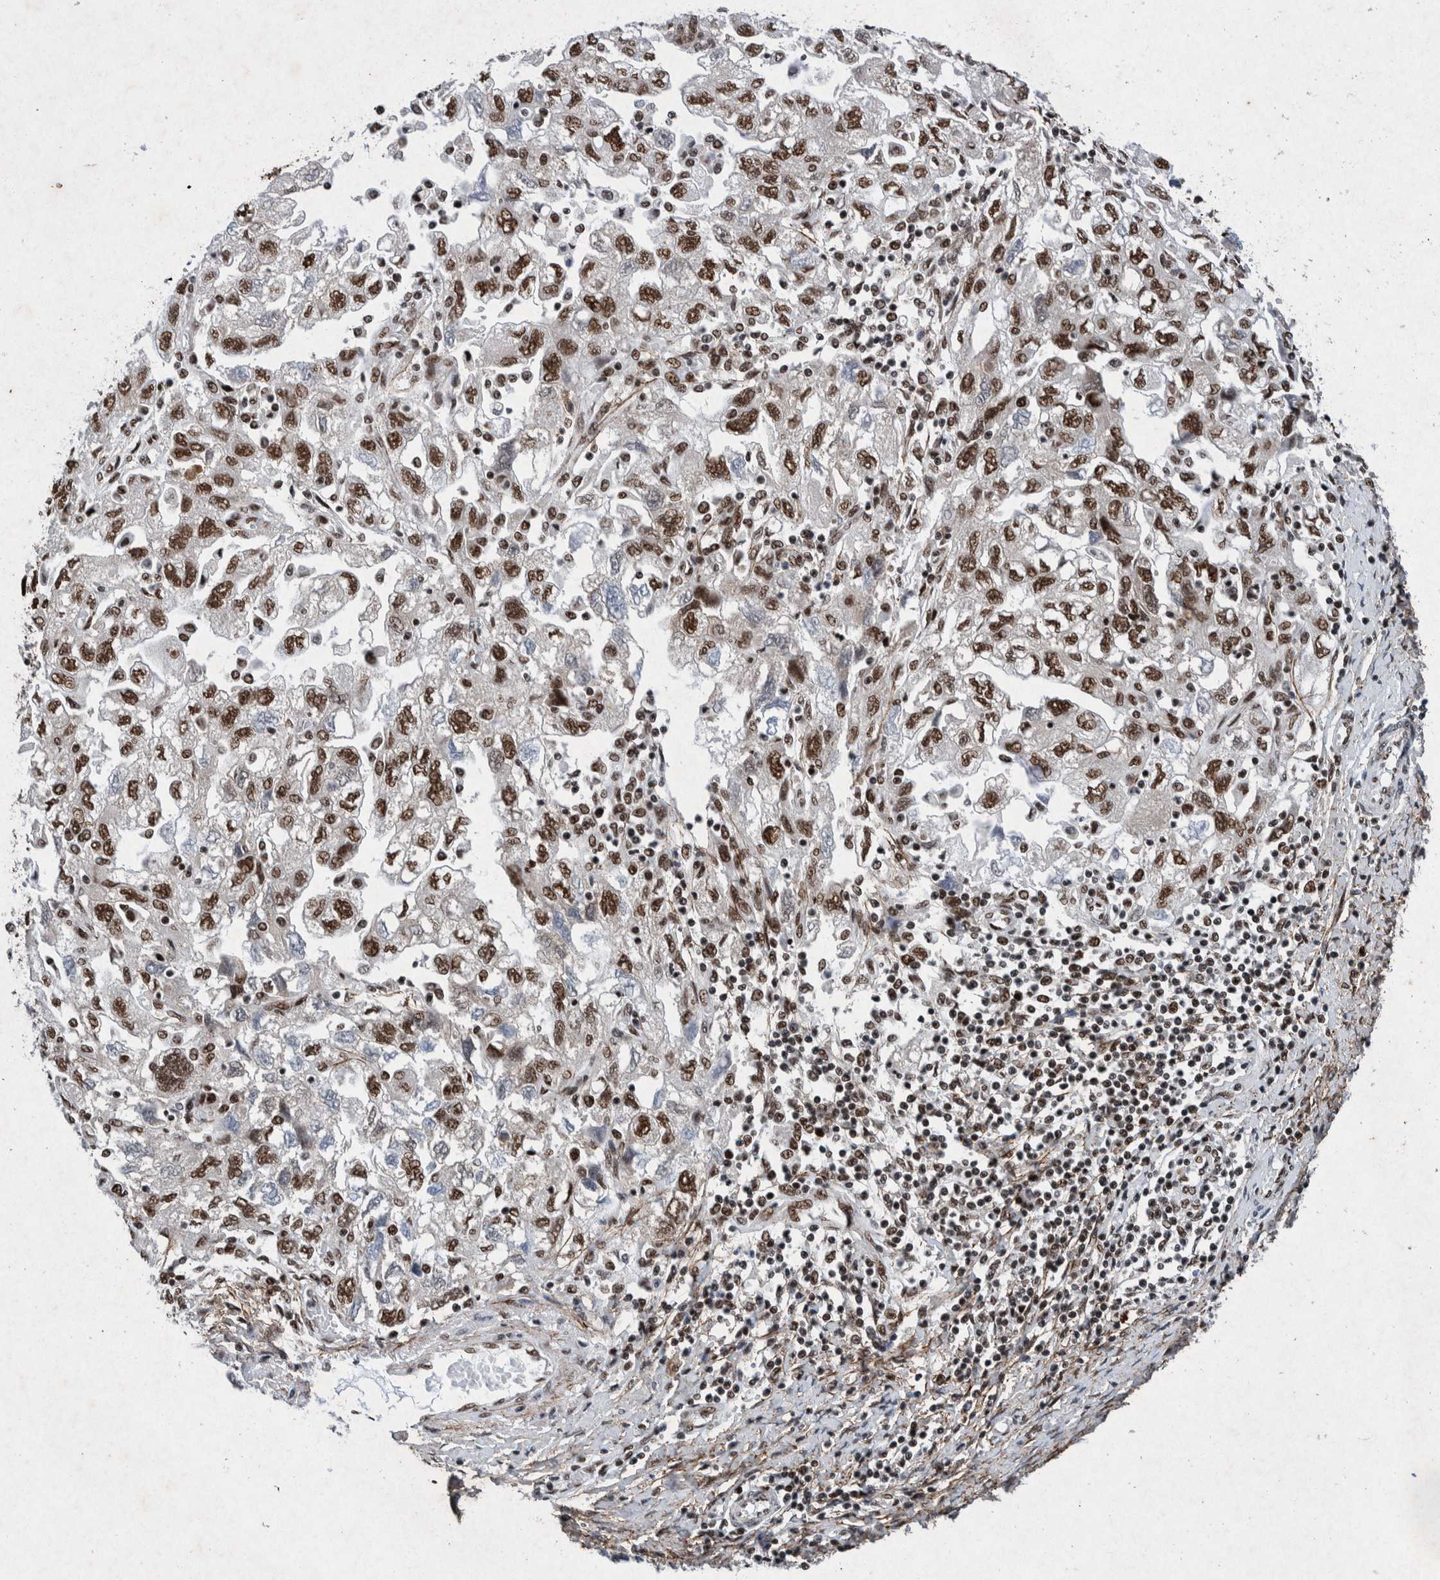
{"staining": {"intensity": "moderate", "quantity": ">75%", "location": "nuclear"}, "tissue": "ovarian cancer", "cell_type": "Tumor cells", "image_type": "cancer", "snomed": [{"axis": "morphology", "description": "Carcinoma, NOS"}, {"axis": "morphology", "description": "Cystadenocarcinoma, serous, NOS"}, {"axis": "topography", "description": "Ovary"}], "caption": "Immunohistochemical staining of human carcinoma (ovarian) shows medium levels of moderate nuclear staining in about >75% of tumor cells. Nuclei are stained in blue.", "gene": "TAF10", "patient": {"sex": "female", "age": 69}}